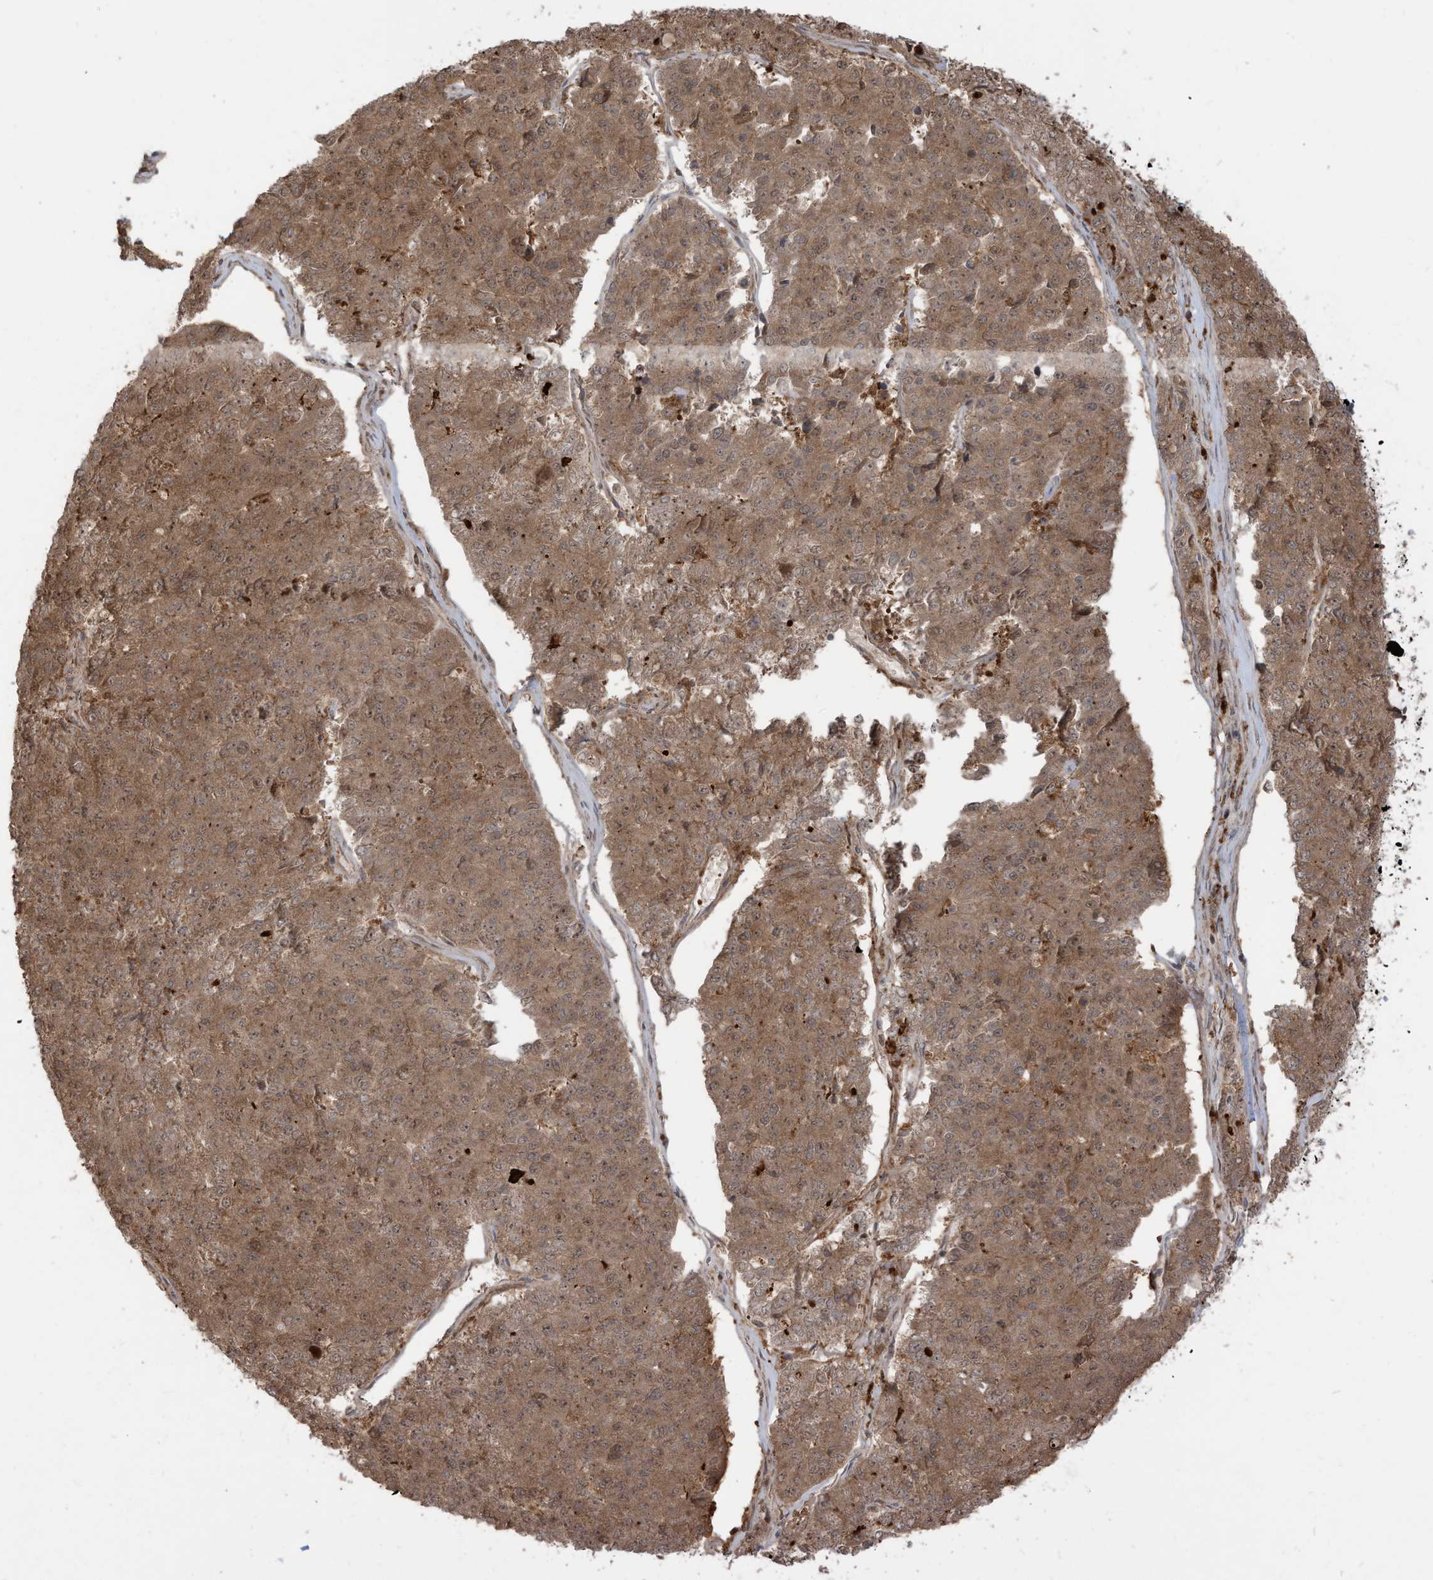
{"staining": {"intensity": "moderate", "quantity": ">75%", "location": "cytoplasmic/membranous"}, "tissue": "pancreatic cancer", "cell_type": "Tumor cells", "image_type": "cancer", "snomed": [{"axis": "morphology", "description": "Adenocarcinoma, NOS"}, {"axis": "topography", "description": "Pancreas"}], "caption": "About >75% of tumor cells in pancreatic cancer (adenocarcinoma) display moderate cytoplasmic/membranous protein positivity as visualized by brown immunohistochemical staining.", "gene": "CARF", "patient": {"sex": "male", "age": 50}}